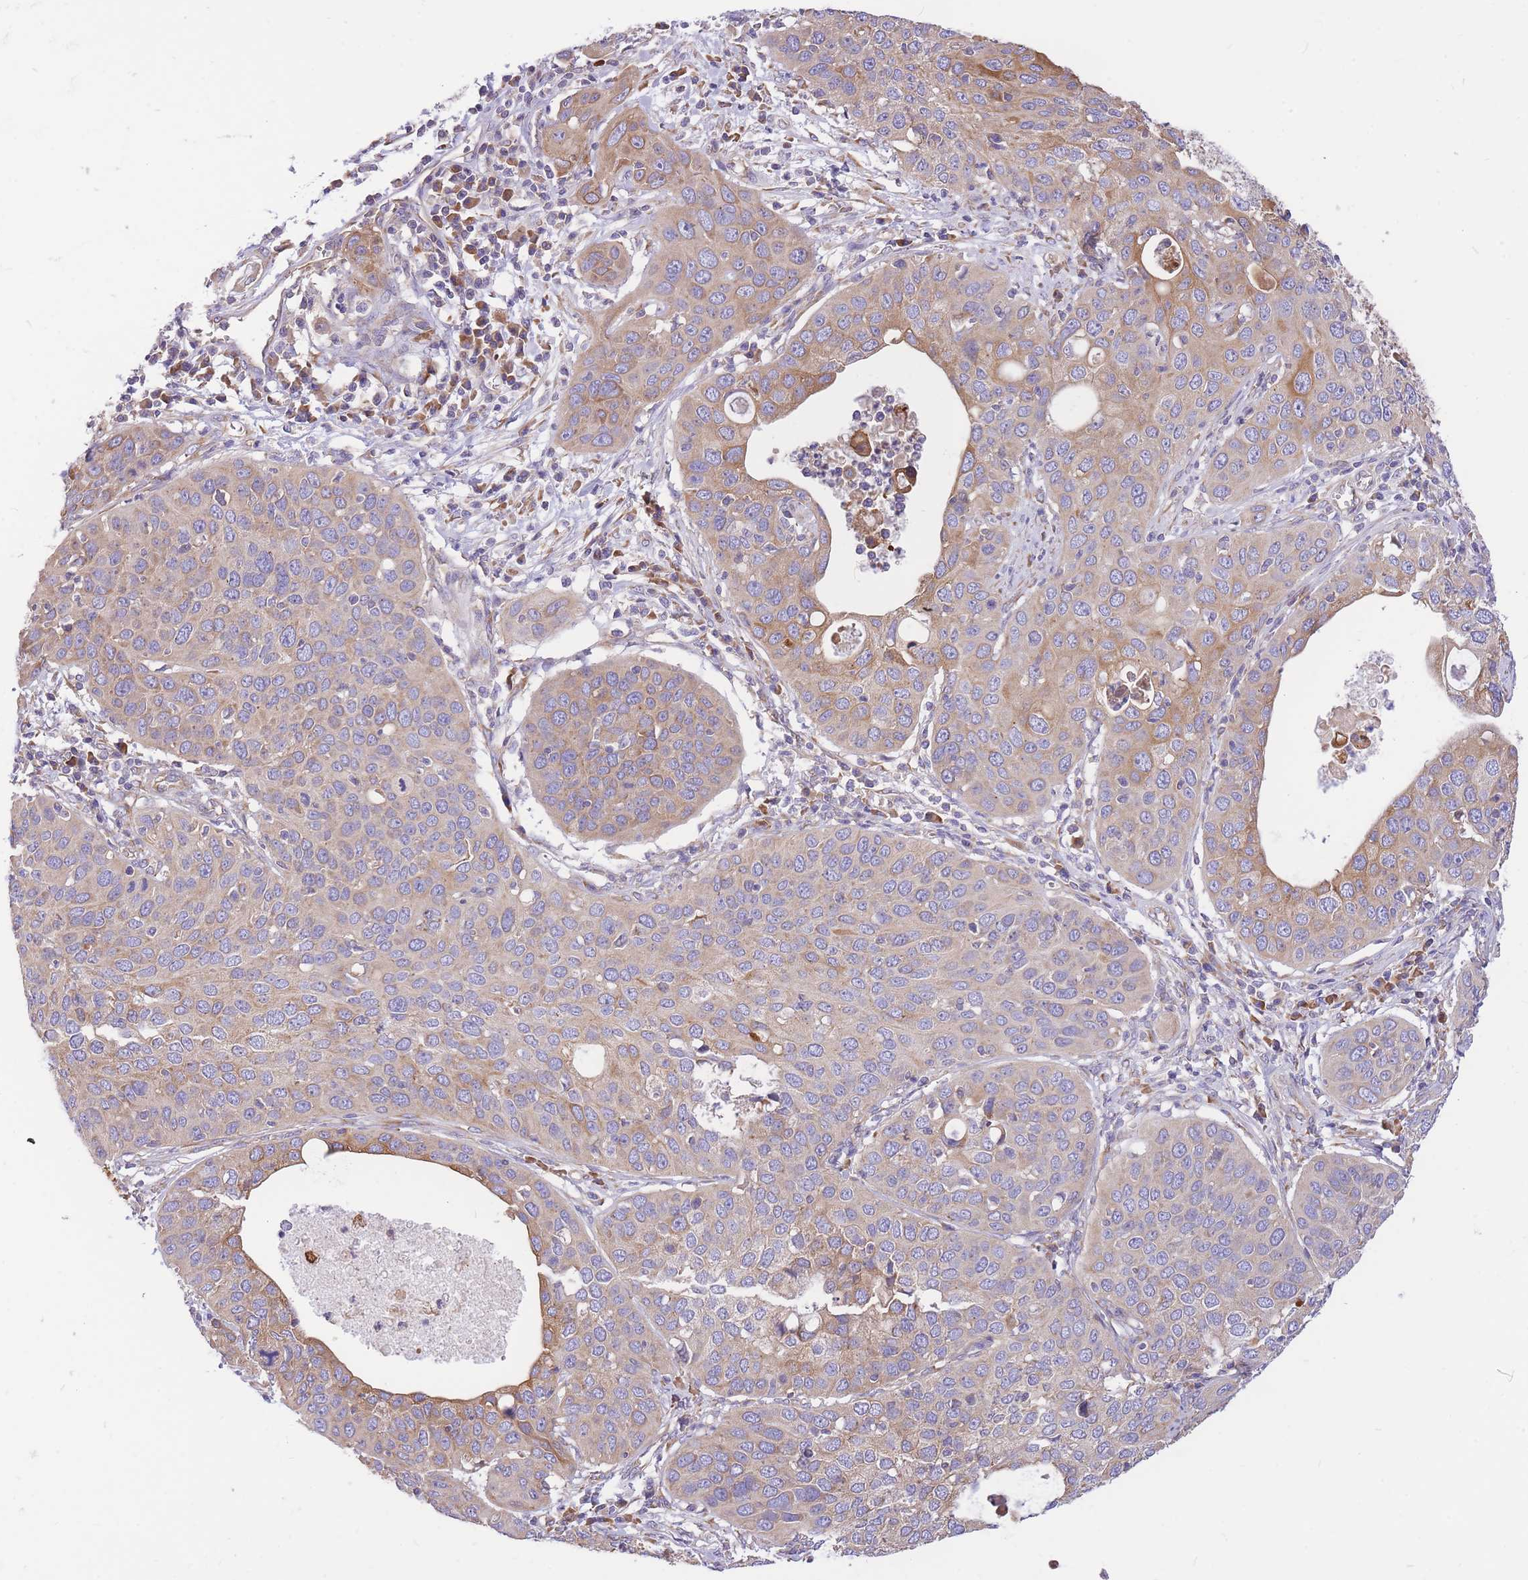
{"staining": {"intensity": "moderate", "quantity": "25%-75%", "location": "cytoplasmic/membranous"}, "tissue": "cervical cancer", "cell_type": "Tumor cells", "image_type": "cancer", "snomed": [{"axis": "morphology", "description": "Squamous cell carcinoma, NOS"}, {"axis": "topography", "description": "Cervix"}], "caption": "About 25%-75% of tumor cells in human squamous cell carcinoma (cervical) show moderate cytoplasmic/membranous protein positivity as visualized by brown immunohistochemical staining.", "gene": "GBP7", "patient": {"sex": "female", "age": 36}}